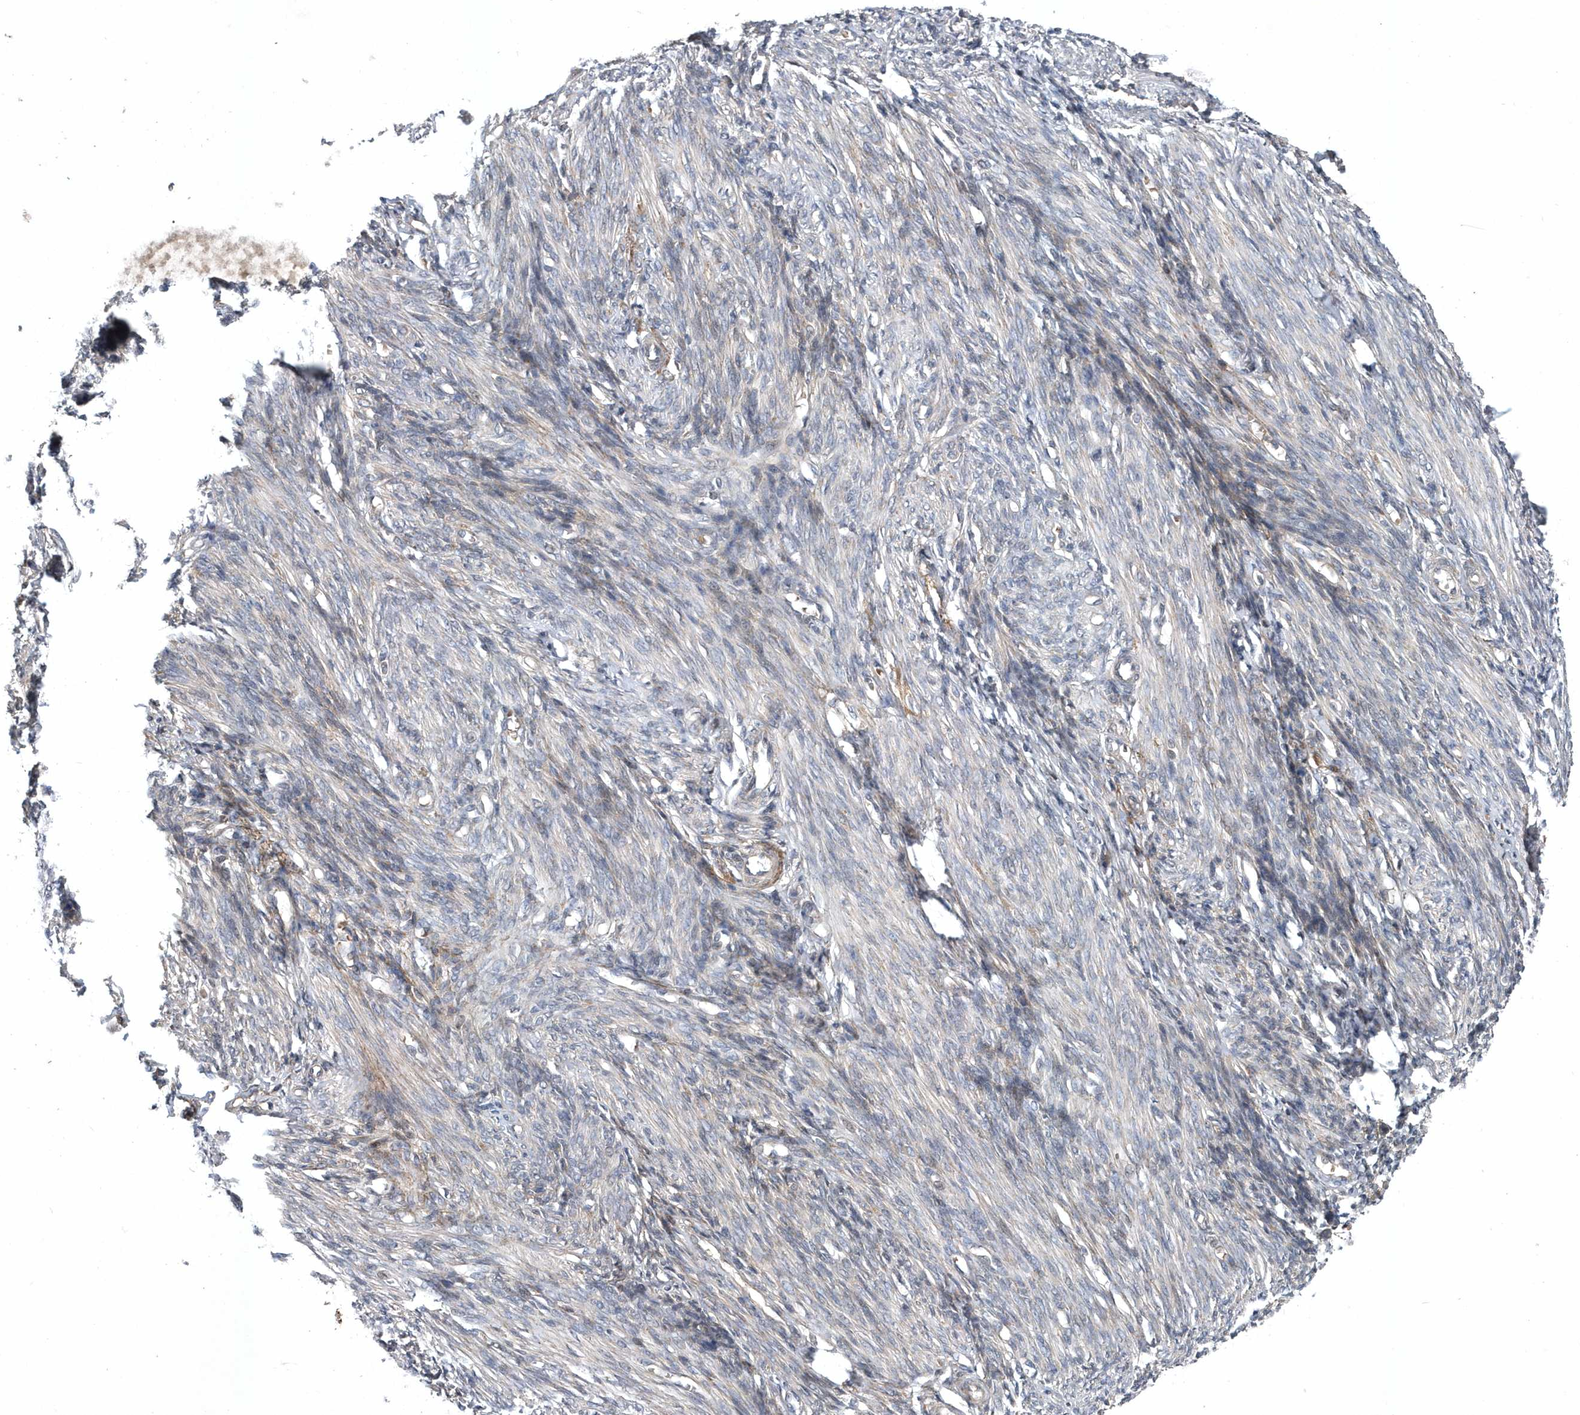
{"staining": {"intensity": "negative", "quantity": "none", "location": "none"}, "tissue": "endometrium", "cell_type": "Cells in endometrial stroma", "image_type": "normal", "snomed": [{"axis": "morphology", "description": "Normal tissue, NOS"}, {"axis": "topography", "description": "Endometrium"}], "caption": "IHC of normal human endometrium exhibits no staining in cells in endometrial stroma.", "gene": "HMGCS1", "patient": {"sex": "female", "age": 77}}